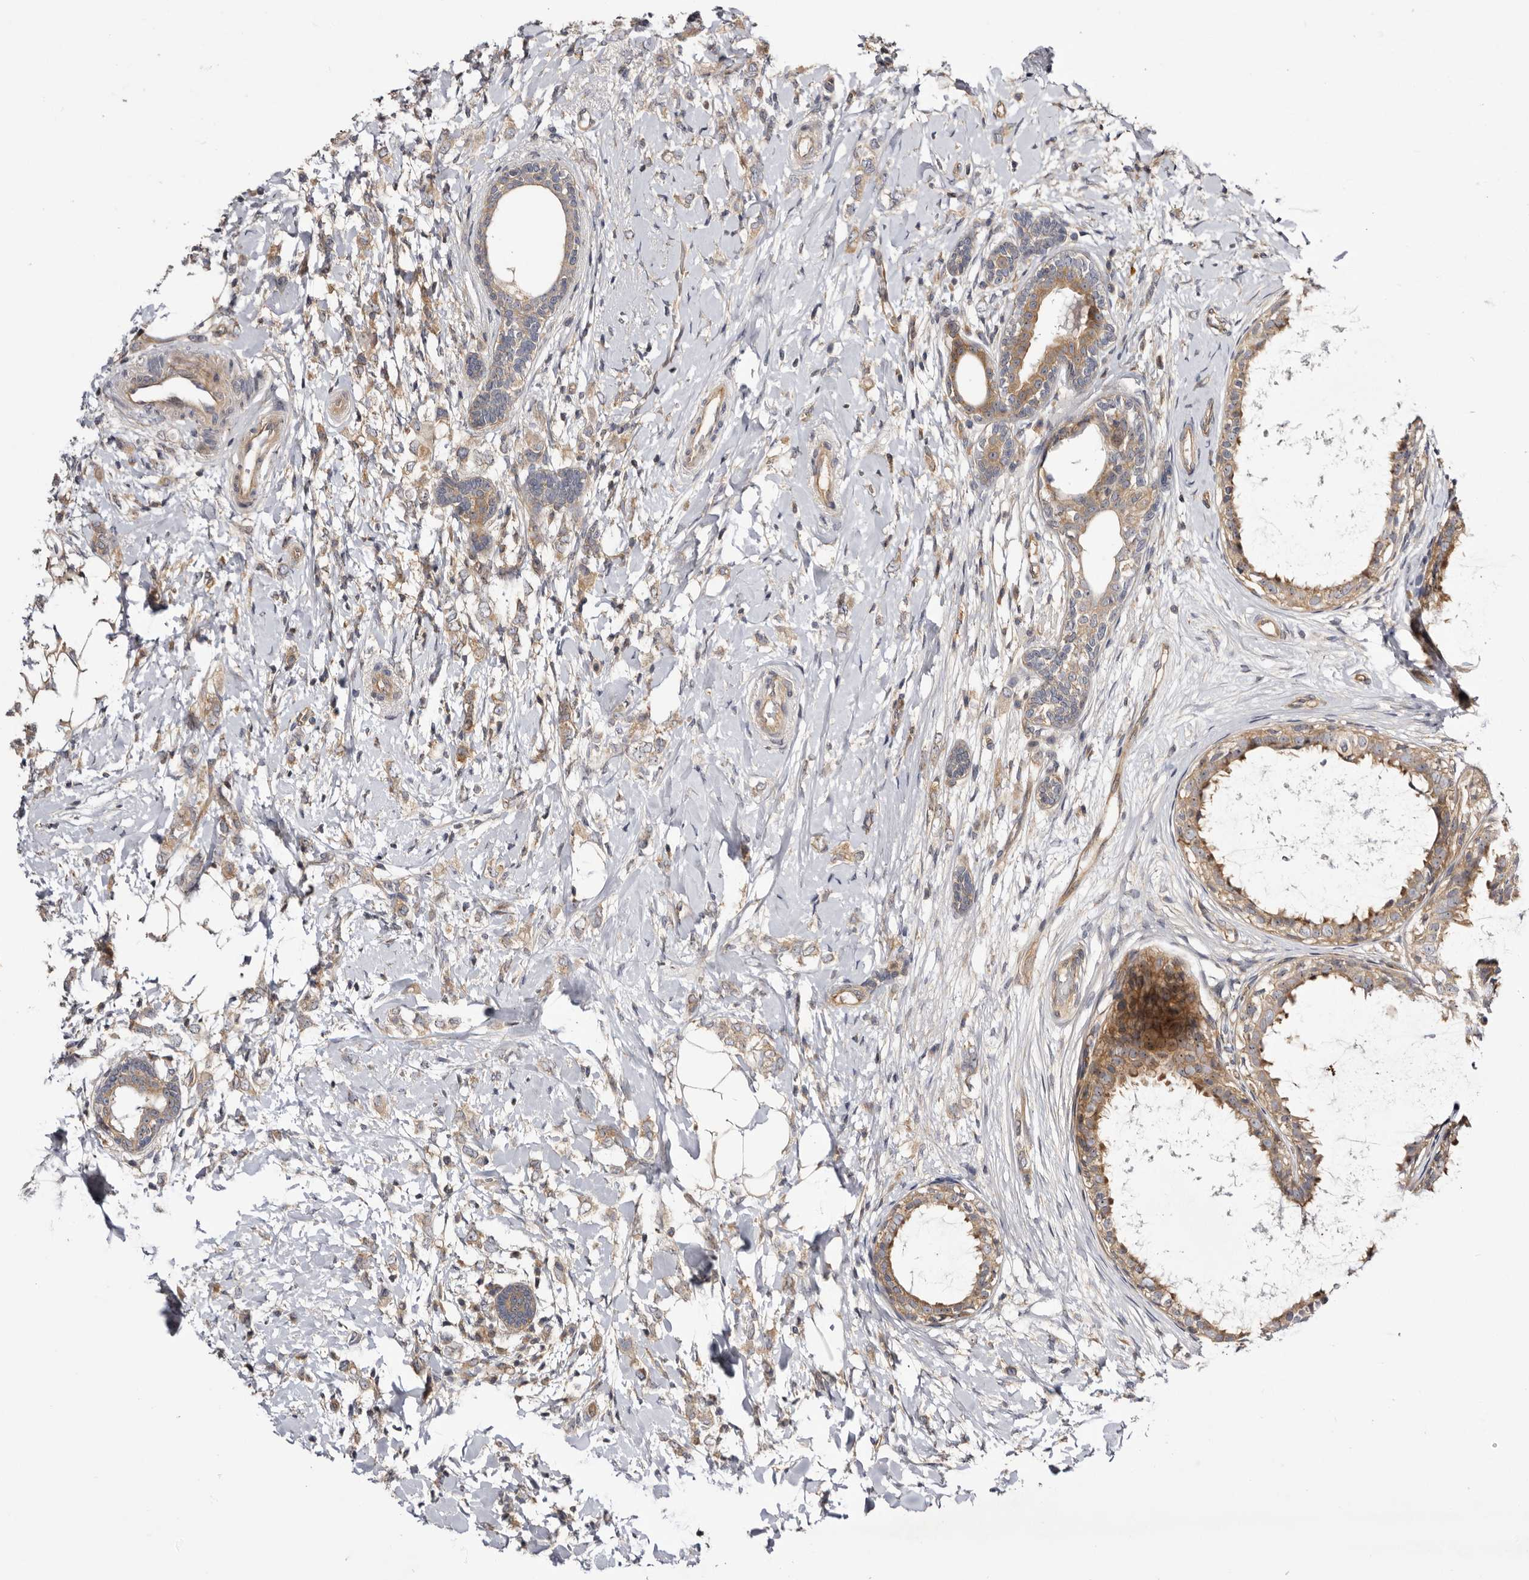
{"staining": {"intensity": "moderate", "quantity": ">75%", "location": "cytoplasmic/membranous,nuclear"}, "tissue": "breast cancer", "cell_type": "Tumor cells", "image_type": "cancer", "snomed": [{"axis": "morphology", "description": "Normal tissue, NOS"}, {"axis": "morphology", "description": "Lobular carcinoma"}, {"axis": "topography", "description": "Breast"}], "caption": "A high-resolution image shows immunohistochemistry staining of breast cancer, which shows moderate cytoplasmic/membranous and nuclear staining in about >75% of tumor cells.", "gene": "PANK4", "patient": {"sex": "female", "age": 47}}